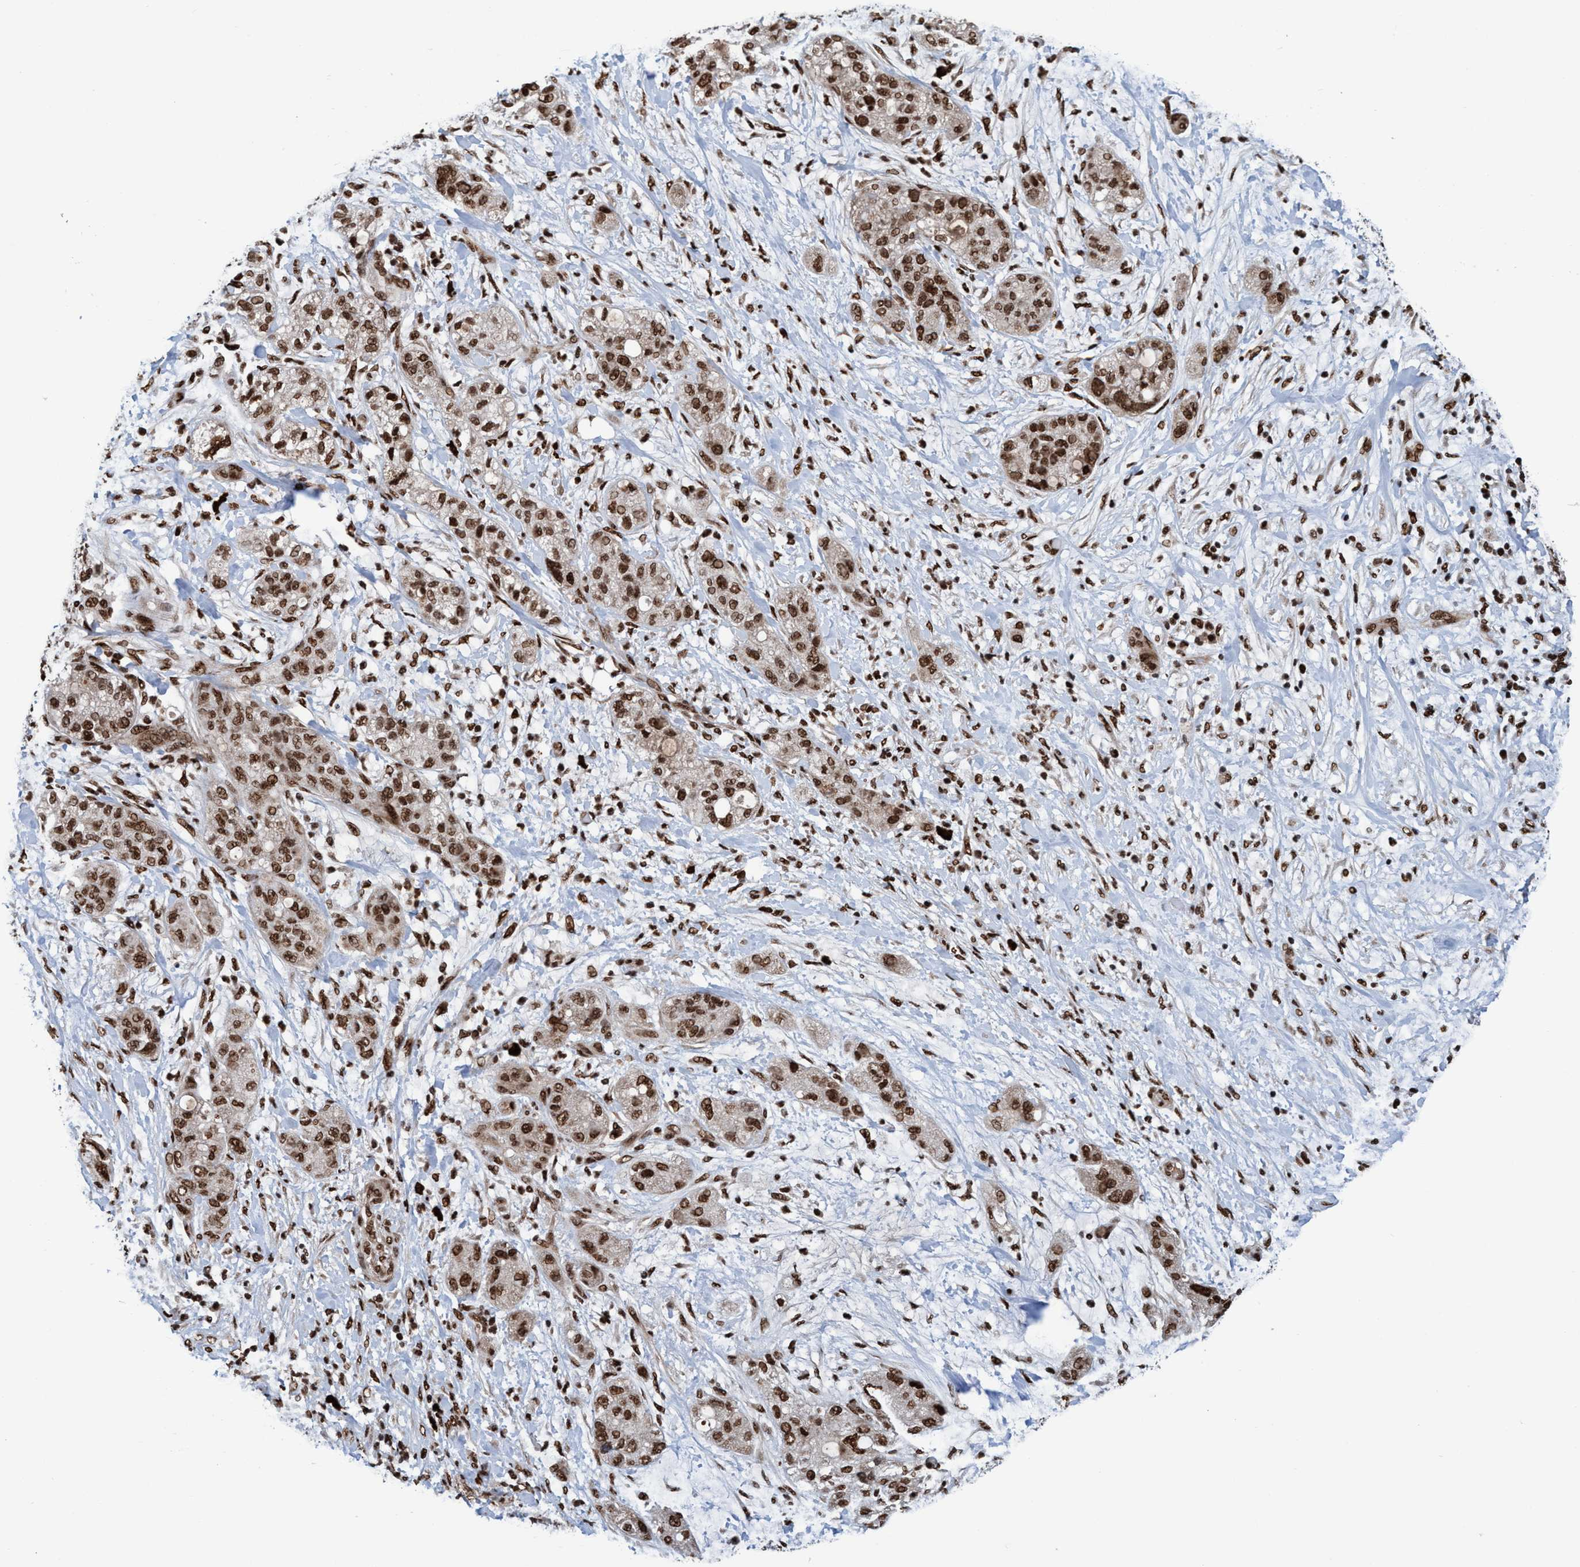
{"staining": {"intensity": "moderate", "quantity": ">75%", "location": "nuclear"}, "tissue": "pancreatic cancer", "cell_type": "Tumor cells", "image_type": "cancer", "snomed": [{"axis": "morphology", "description": "Adenocarcinoma, NOS"}, {"axis": "topography", "description": "Pancreas"}], "caption": "Protein analysis of adenocarcinoma (pancreatic) tissue shows moderate nuclear staining in about >75% of tumor cells.", "gene": "TOPBP1", "patient": {"sex": "female", "age": 78}}